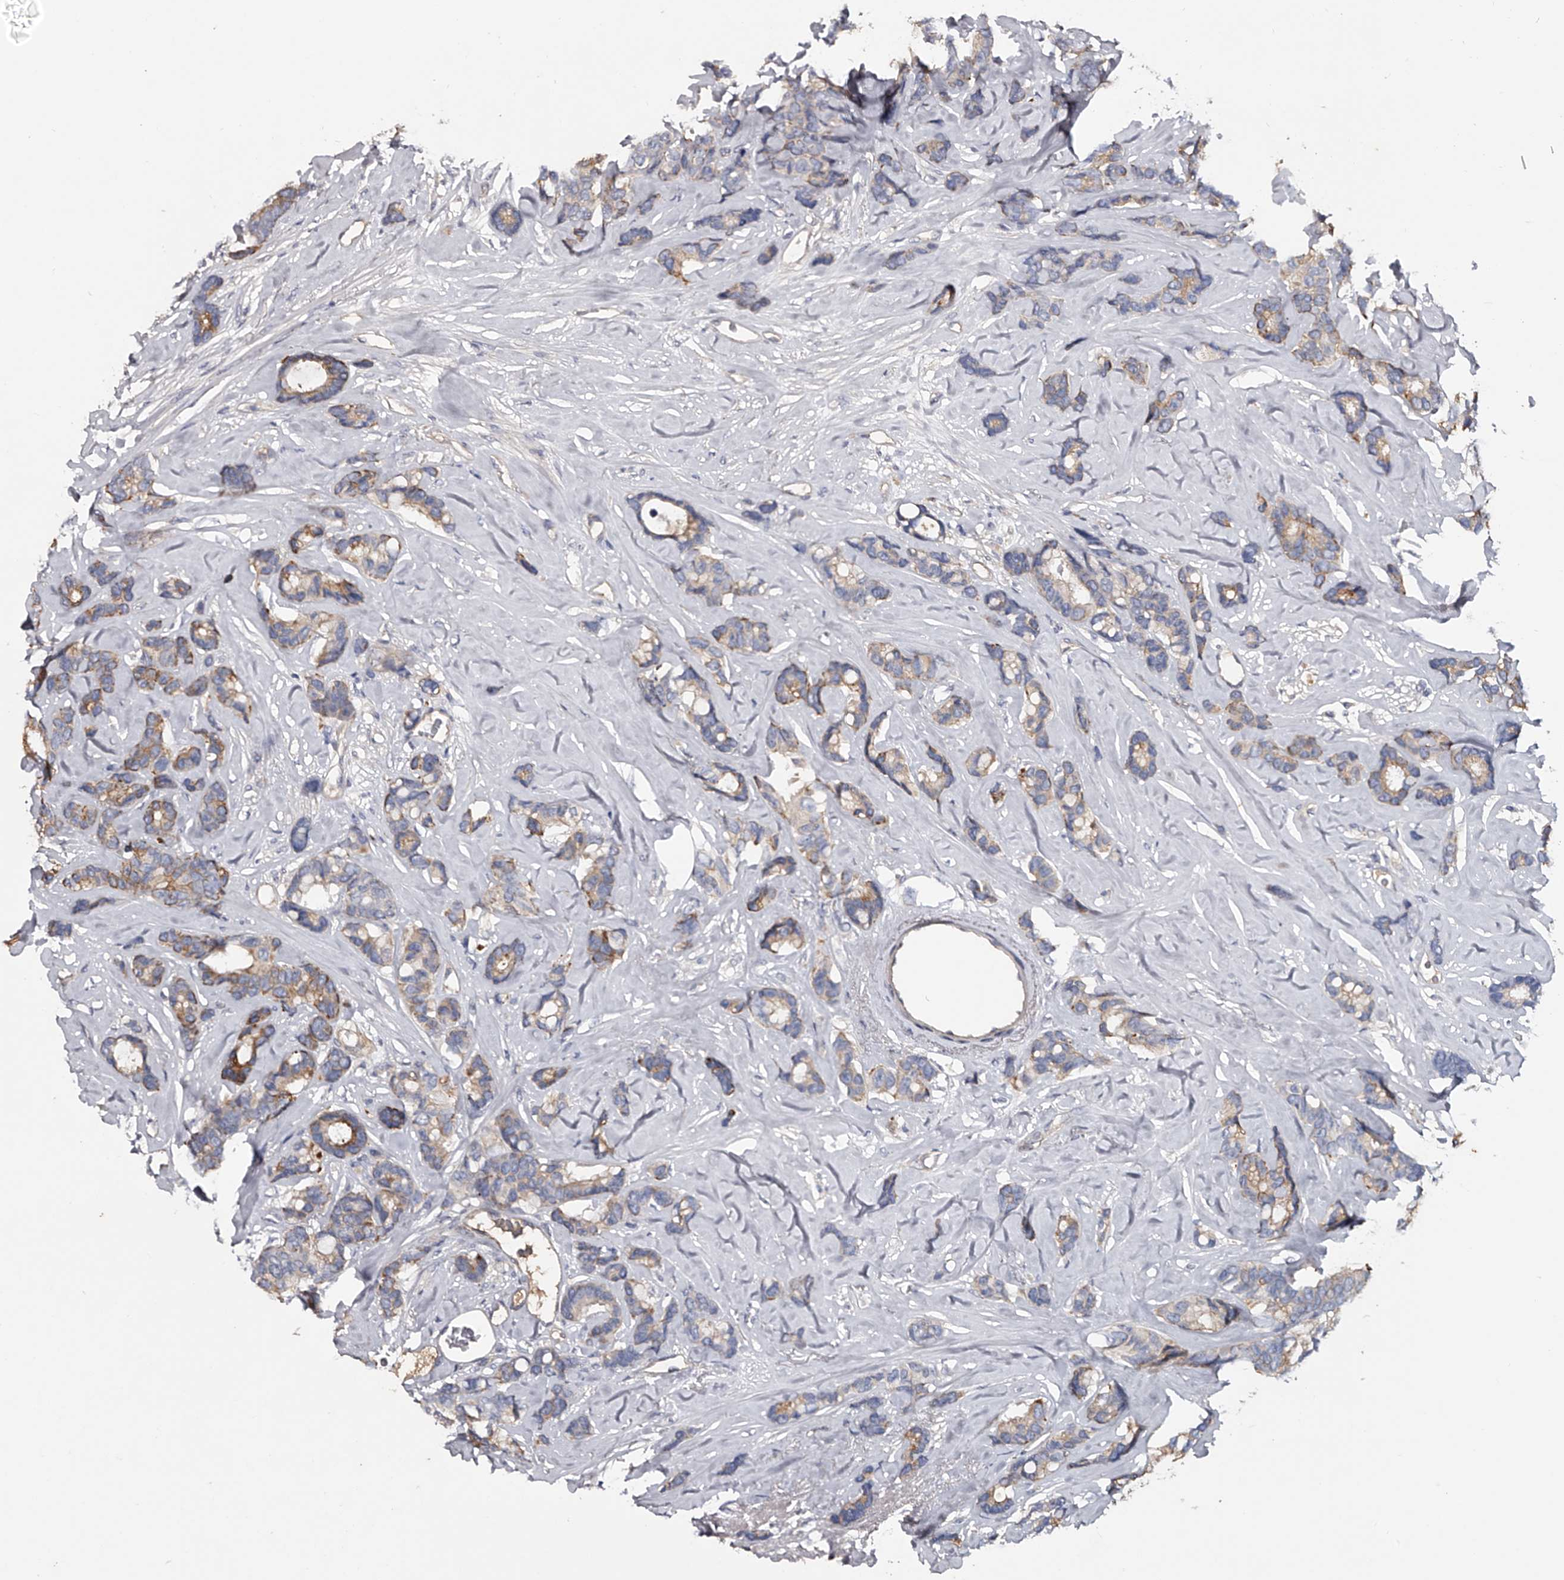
{"staining": {"intensity": "moderate", "quantity": "25%-75%", "location": "cytoplasmic/membranous"}, "tissue": "breast cancer", "cell_type": "Tumor cells", "image_type": "cancer", "snomed": [{"axis": "morphology", "description": "Duct carcinoma"}, {"axis": "topography", "description": "Breast"}], "caption": "Human breast cancer stained with a protein marker shows moderate staining in tumor cells.", "gene": "MDN1", "patient": {"sex": "female", "age": 87}}